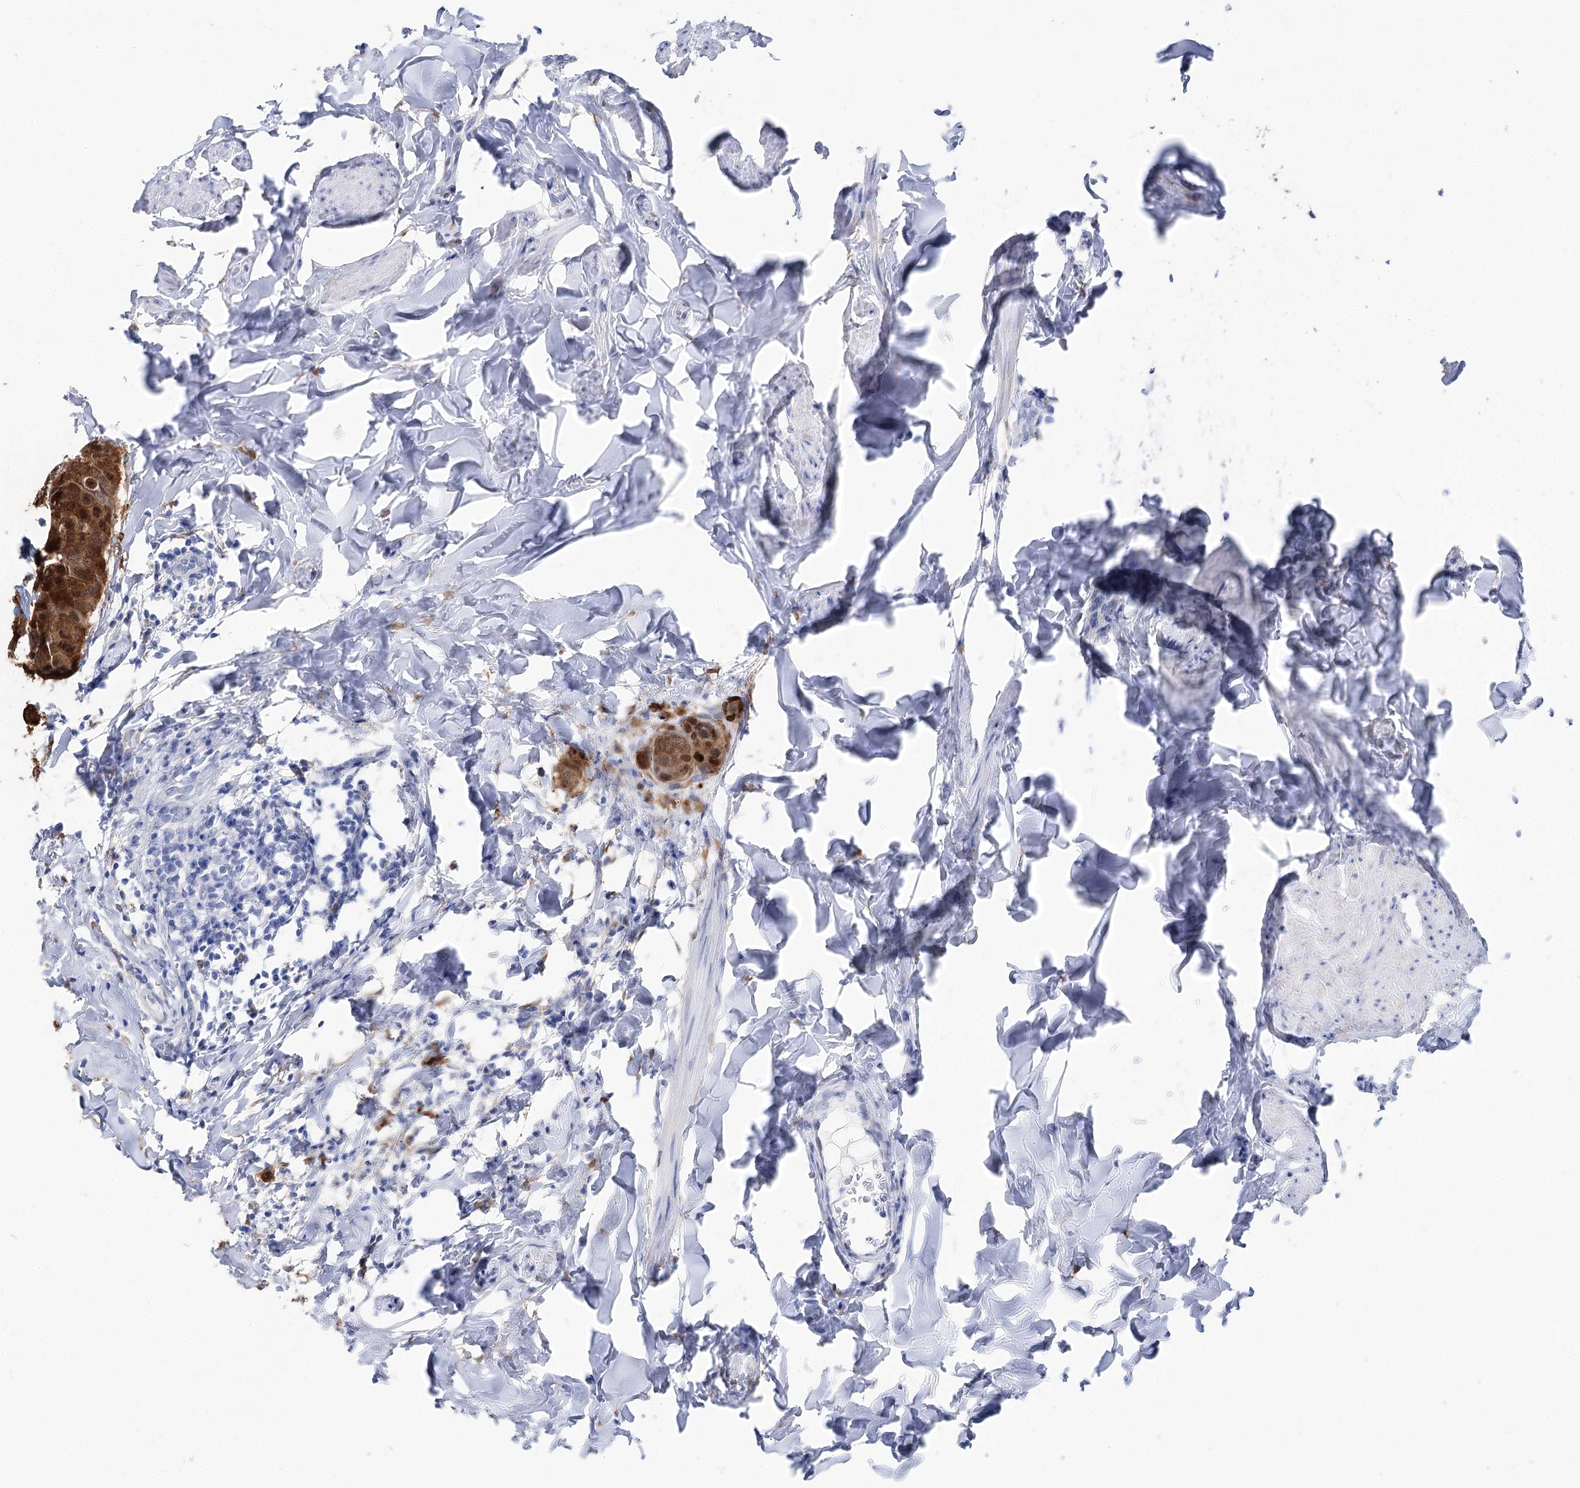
{"staining": {"intensity": "strong", "quantity": ">75%", "location": "cytoplasmic/membranous,nuclear"}, "tissue": "breast cancer", "cell_type": "Tumor cells", "image_type": "cancer", "snomed": [{"axis": "morphology", "description": "Duct carcinoma"}, {"axis": "topography", "description": "Breast"}], "caption": "Tumor cells display high levels of strong cytoplasmic/membranous and nuclear staining in approximately >75% of cells in breast cancer (invasive ductal carcinoma).", "gene": "UGDH", "patient": {"sex": "female", "age": 40}}